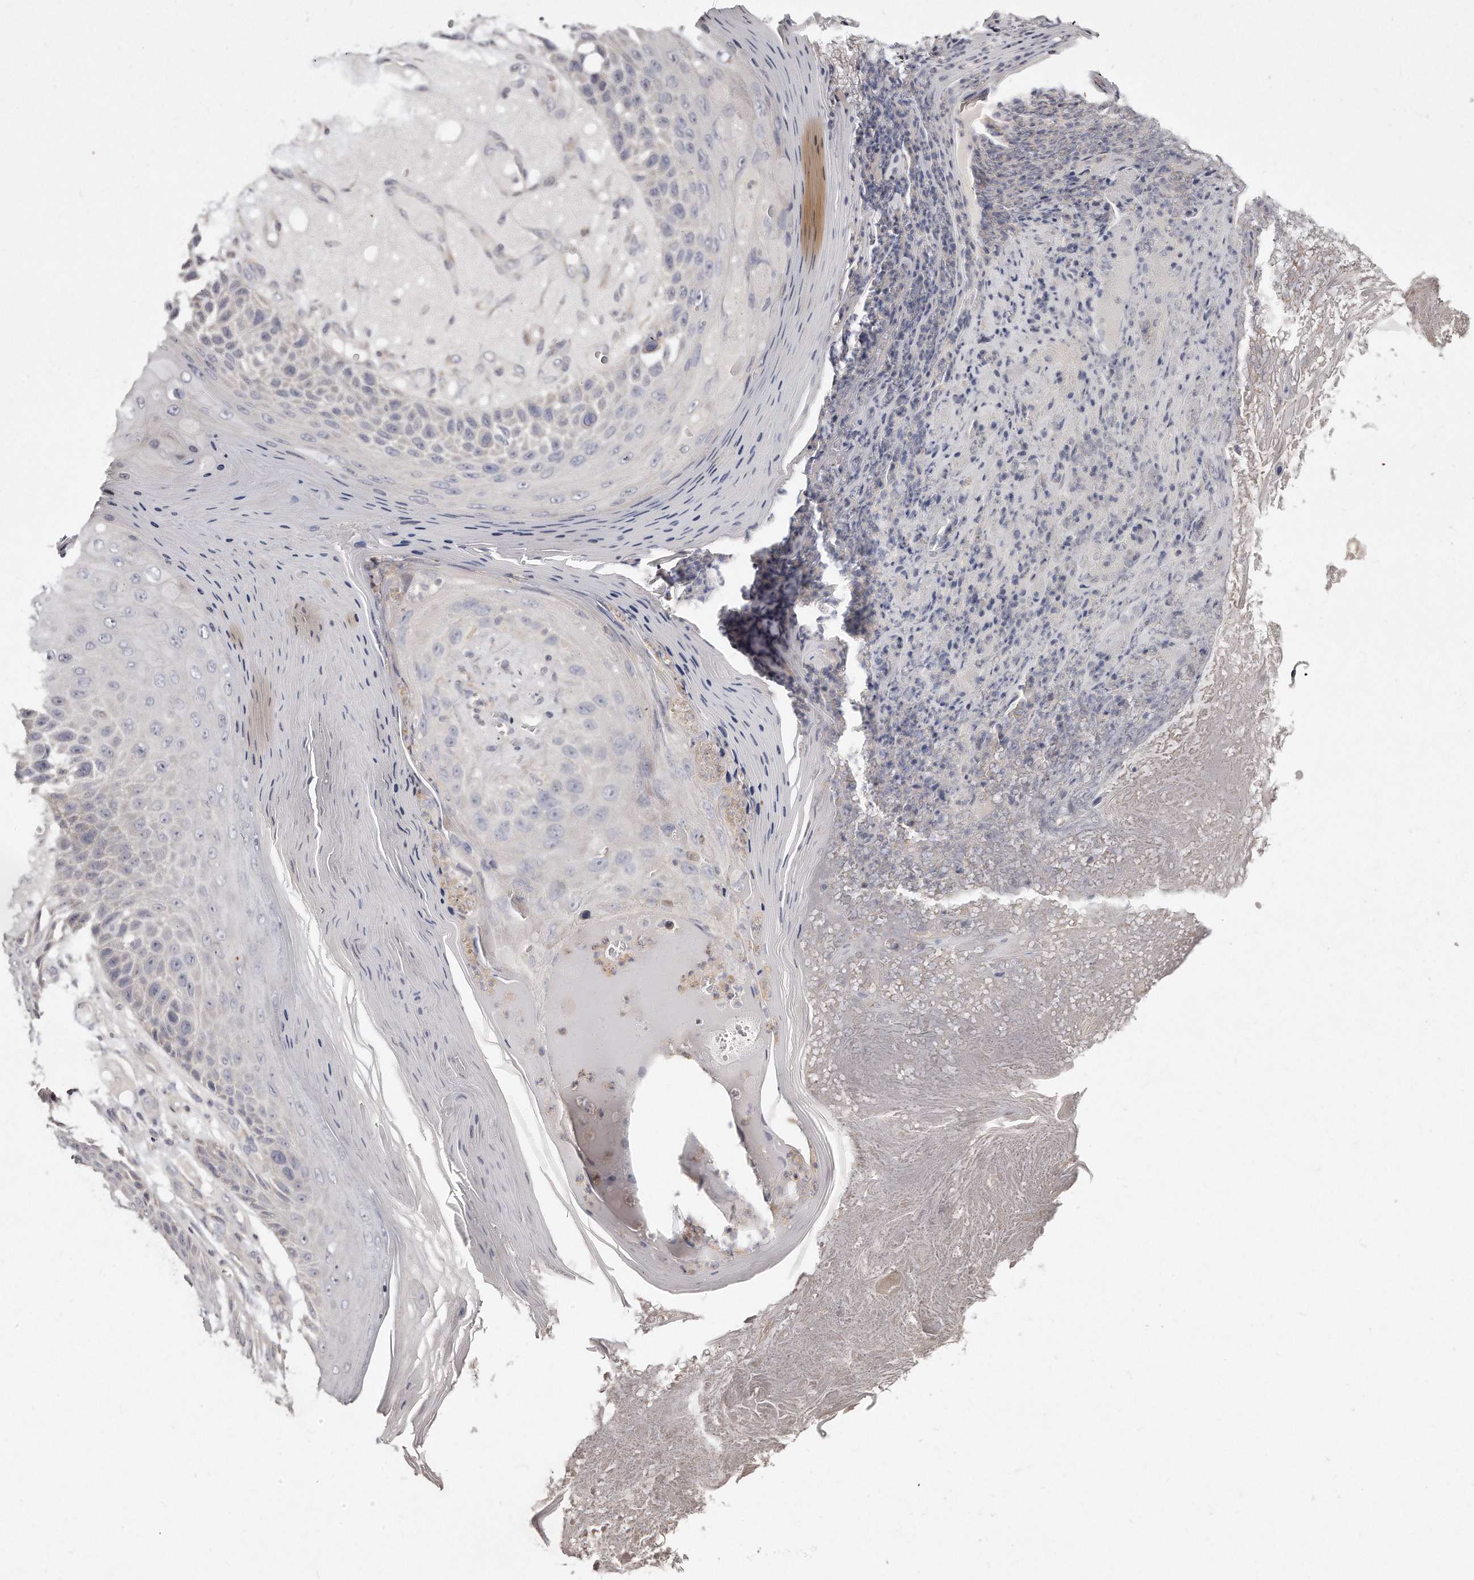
{"staining": {"intensity": "negative", "quantity": "none", "location": "none"}, "tissue": "skin cancer", "cell_type": "Tumor cells", "image_type": "cancer", "snomed": [{"axis": "morphology", "description": "Squamous cell carcinoma, NOS"}, {"axis": "topography", "description": "Skin"}], "caption": "Immunohistochemistry micrograph of squamous cell carcinoma (skin) stained for a protein (brown), which displays no staining in tumor cells.", "gene": "TTLL4", "patient": {"sex": "female", "age": 88}}